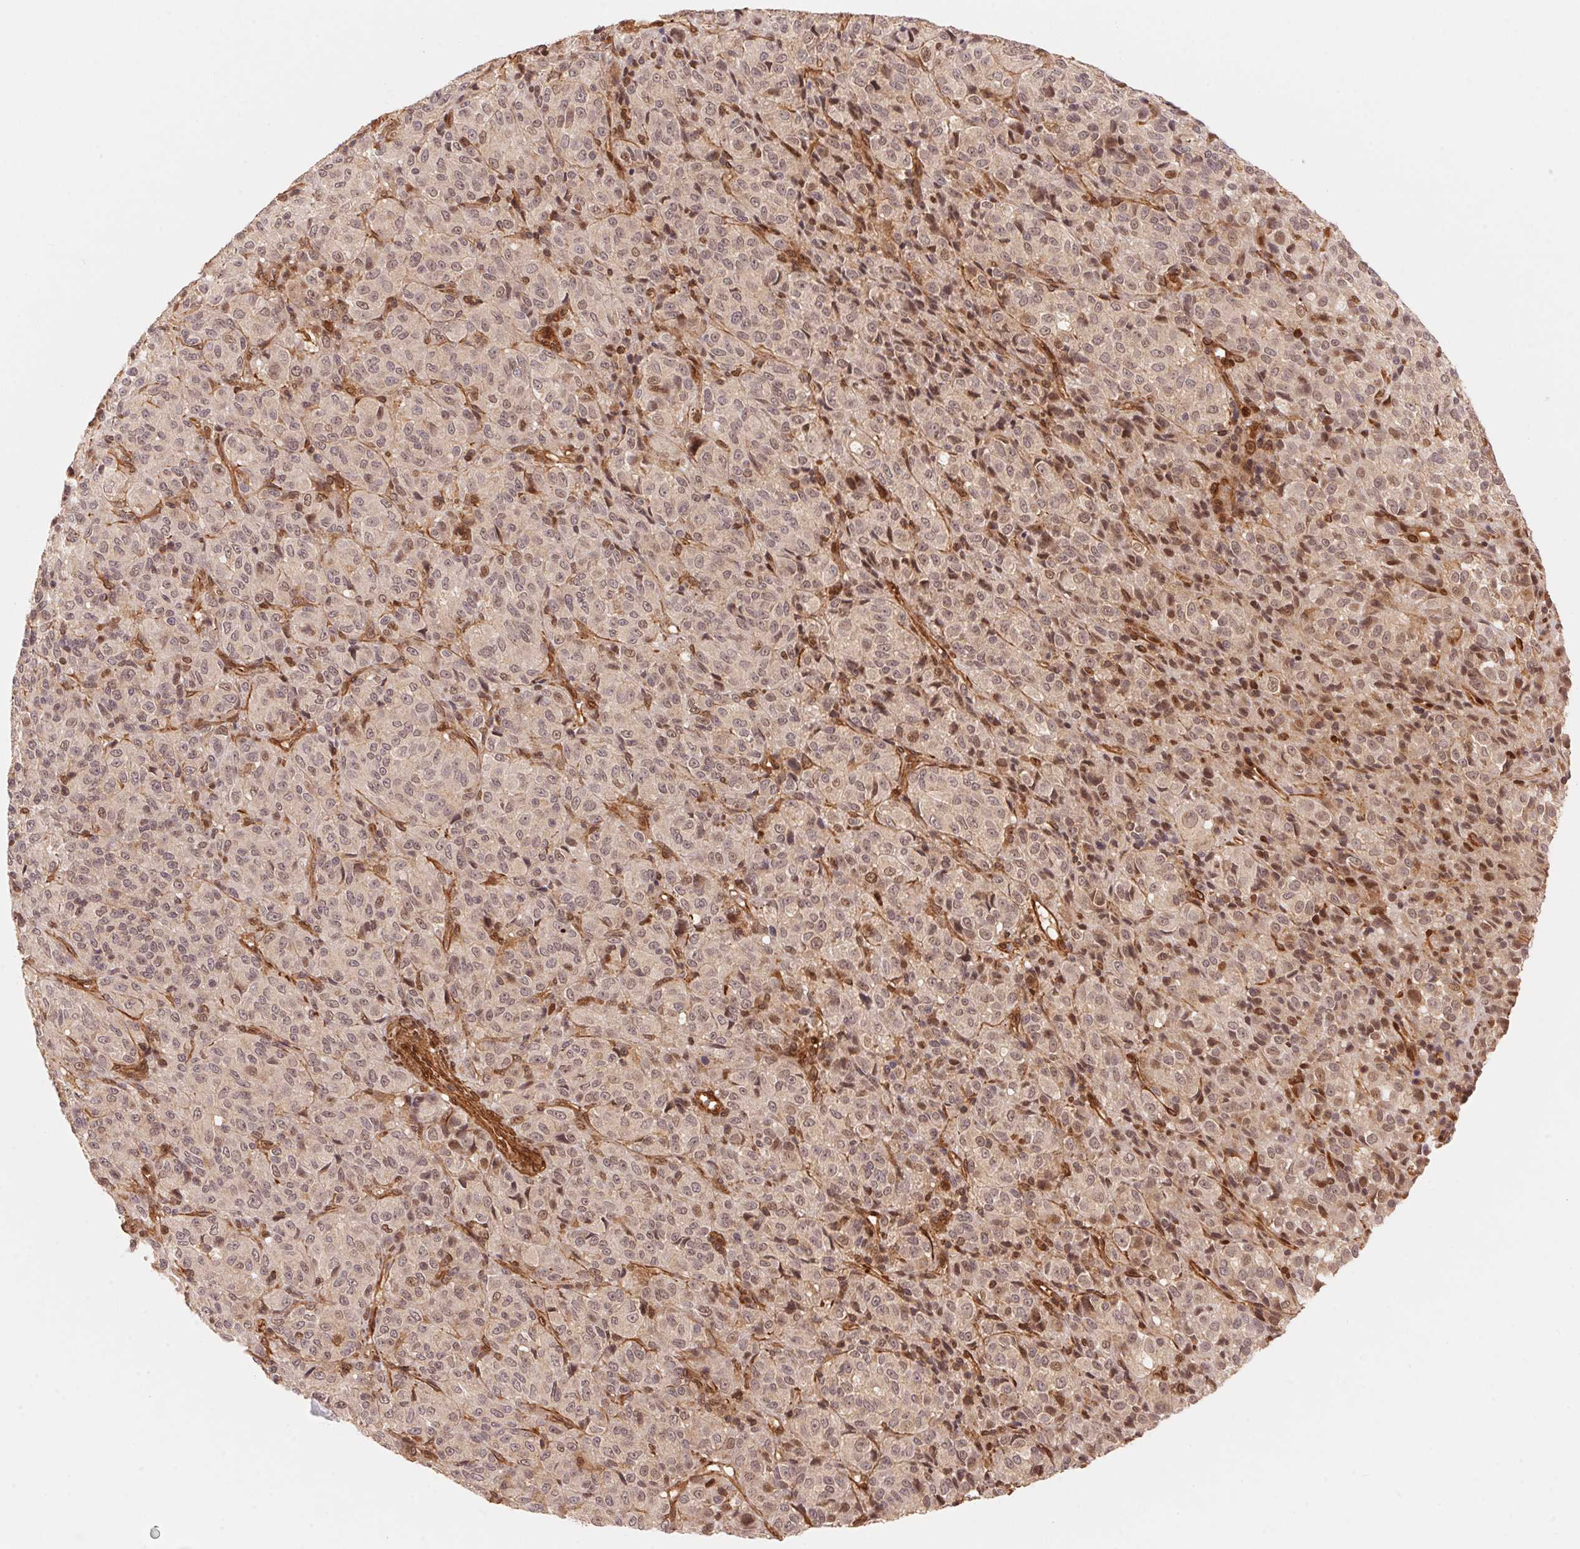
{"staining": {"intensity": "moderate", "quantity": "<25%", "location": "nuclear"}, "tissue": "melanoma", "cell_type": "Tumor cells", "image_type": "cancer", "snomed": [{"axis": "morphology", "description": "Malignant melanoma, Metastatic site"}, {"axis": "topography", "description": "Brain"}], "caption": "This photomicrograph reveals melanoma stained with IHC to label a protein in brown. The nuclear of tumor cells show moderate positivity for the protein. Nuclei are counter-stained blue.", "gene": "TNIP2", "patient": {"sex": "female", "age": 56}}